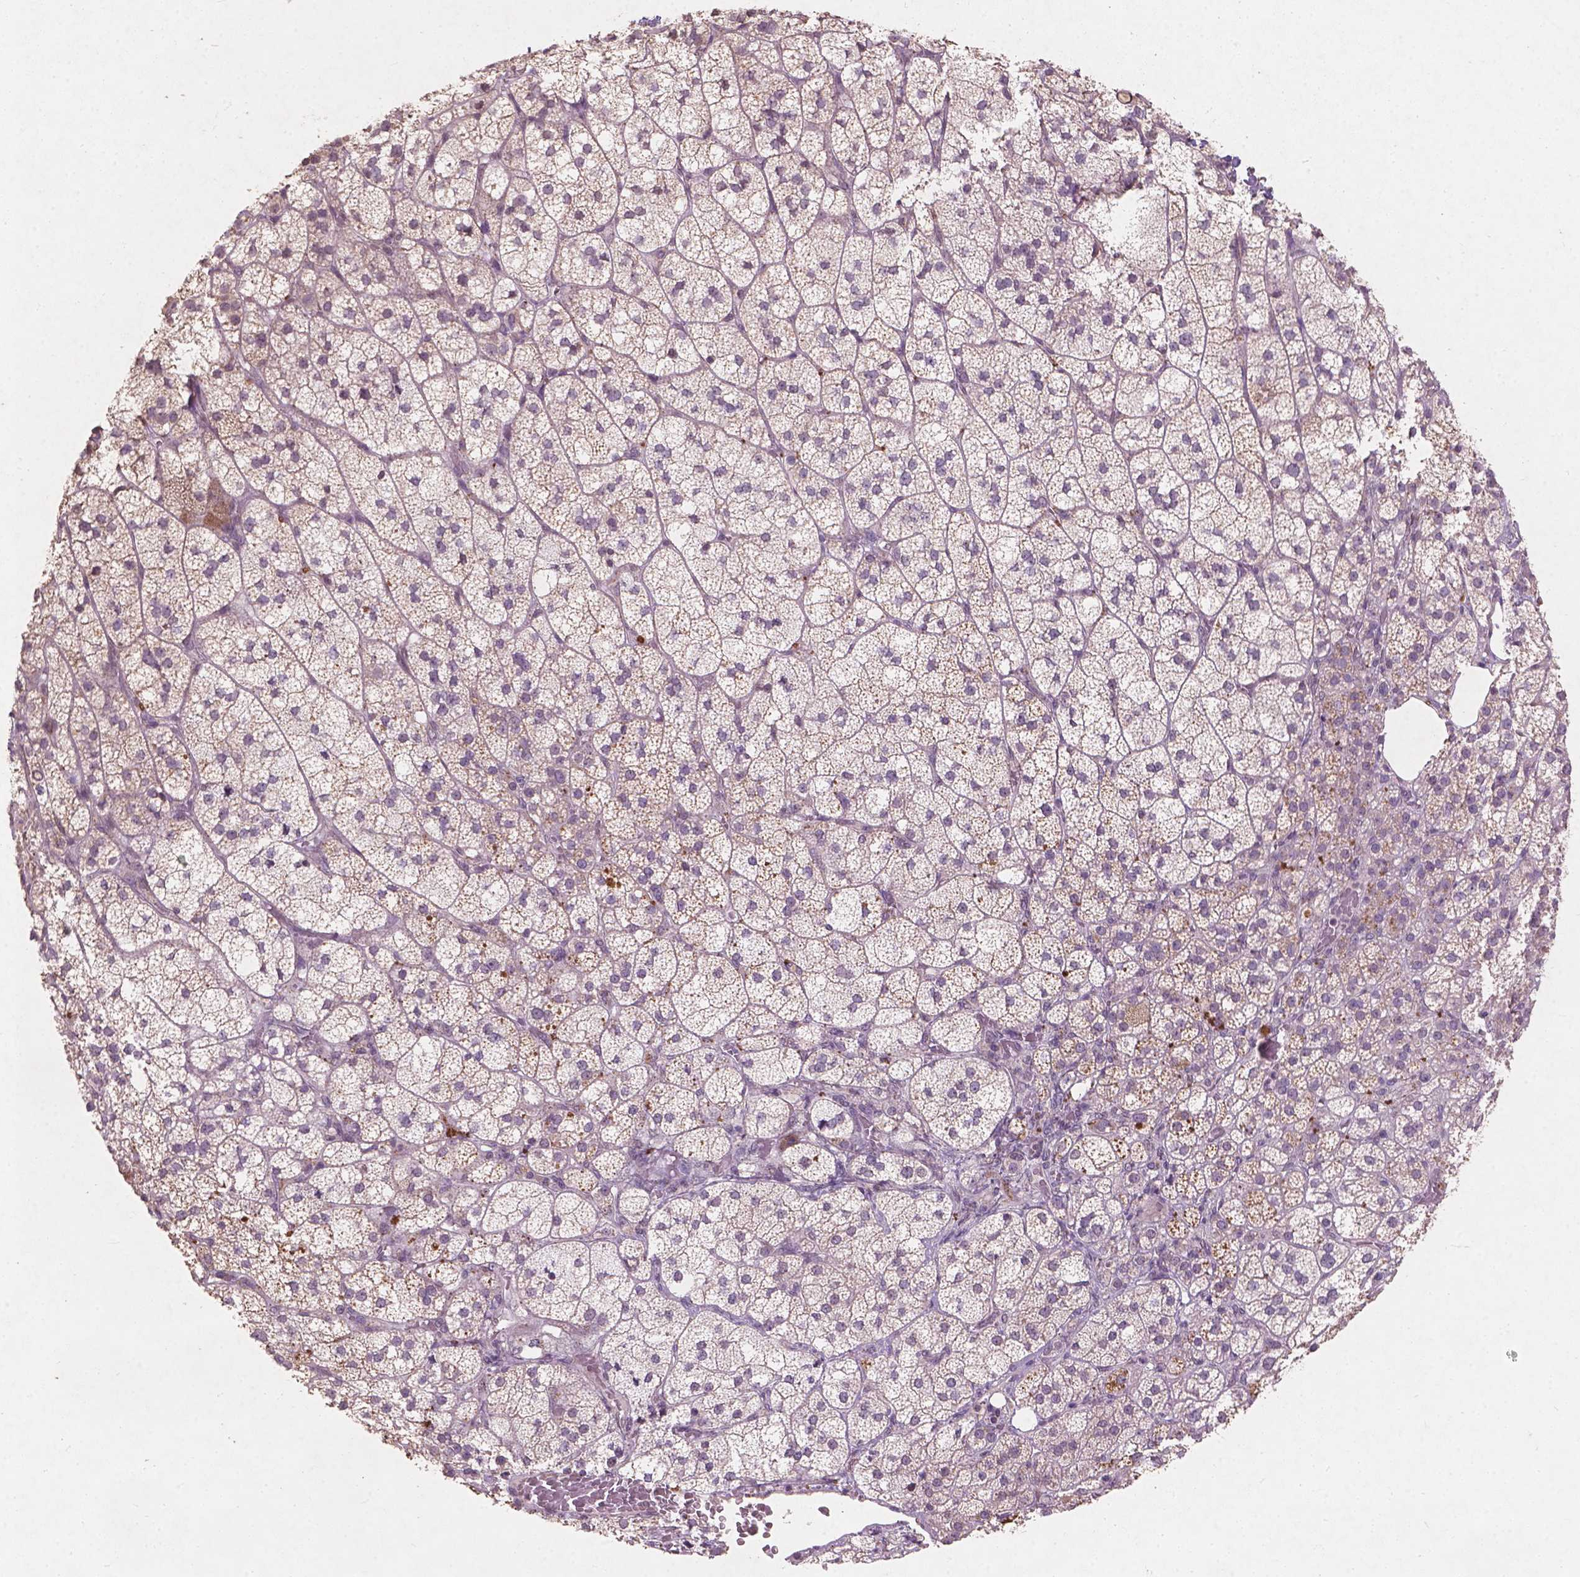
{"staining": {"intensity": "moderate", "quantity": "<25%", "location": "cytoplasmic/membranous"}, "tissue": "adrenal gland", "cell_type": "Glandular cells", "image_type": "normal", "snomed": [{"axis": "morphology", "description": "Normal tissue, NOS"}, {"axis": "topography", "description": "Adrenal gland"}], "caption": "About <25% of glandular cells in unremarkable adrenal gland show moderate cytoplasmic/membranous protein staining as visualized by brown immunohistochemical staining.", "gene": "SMAD2", "patient": {"sex": "female", "age": 60}}